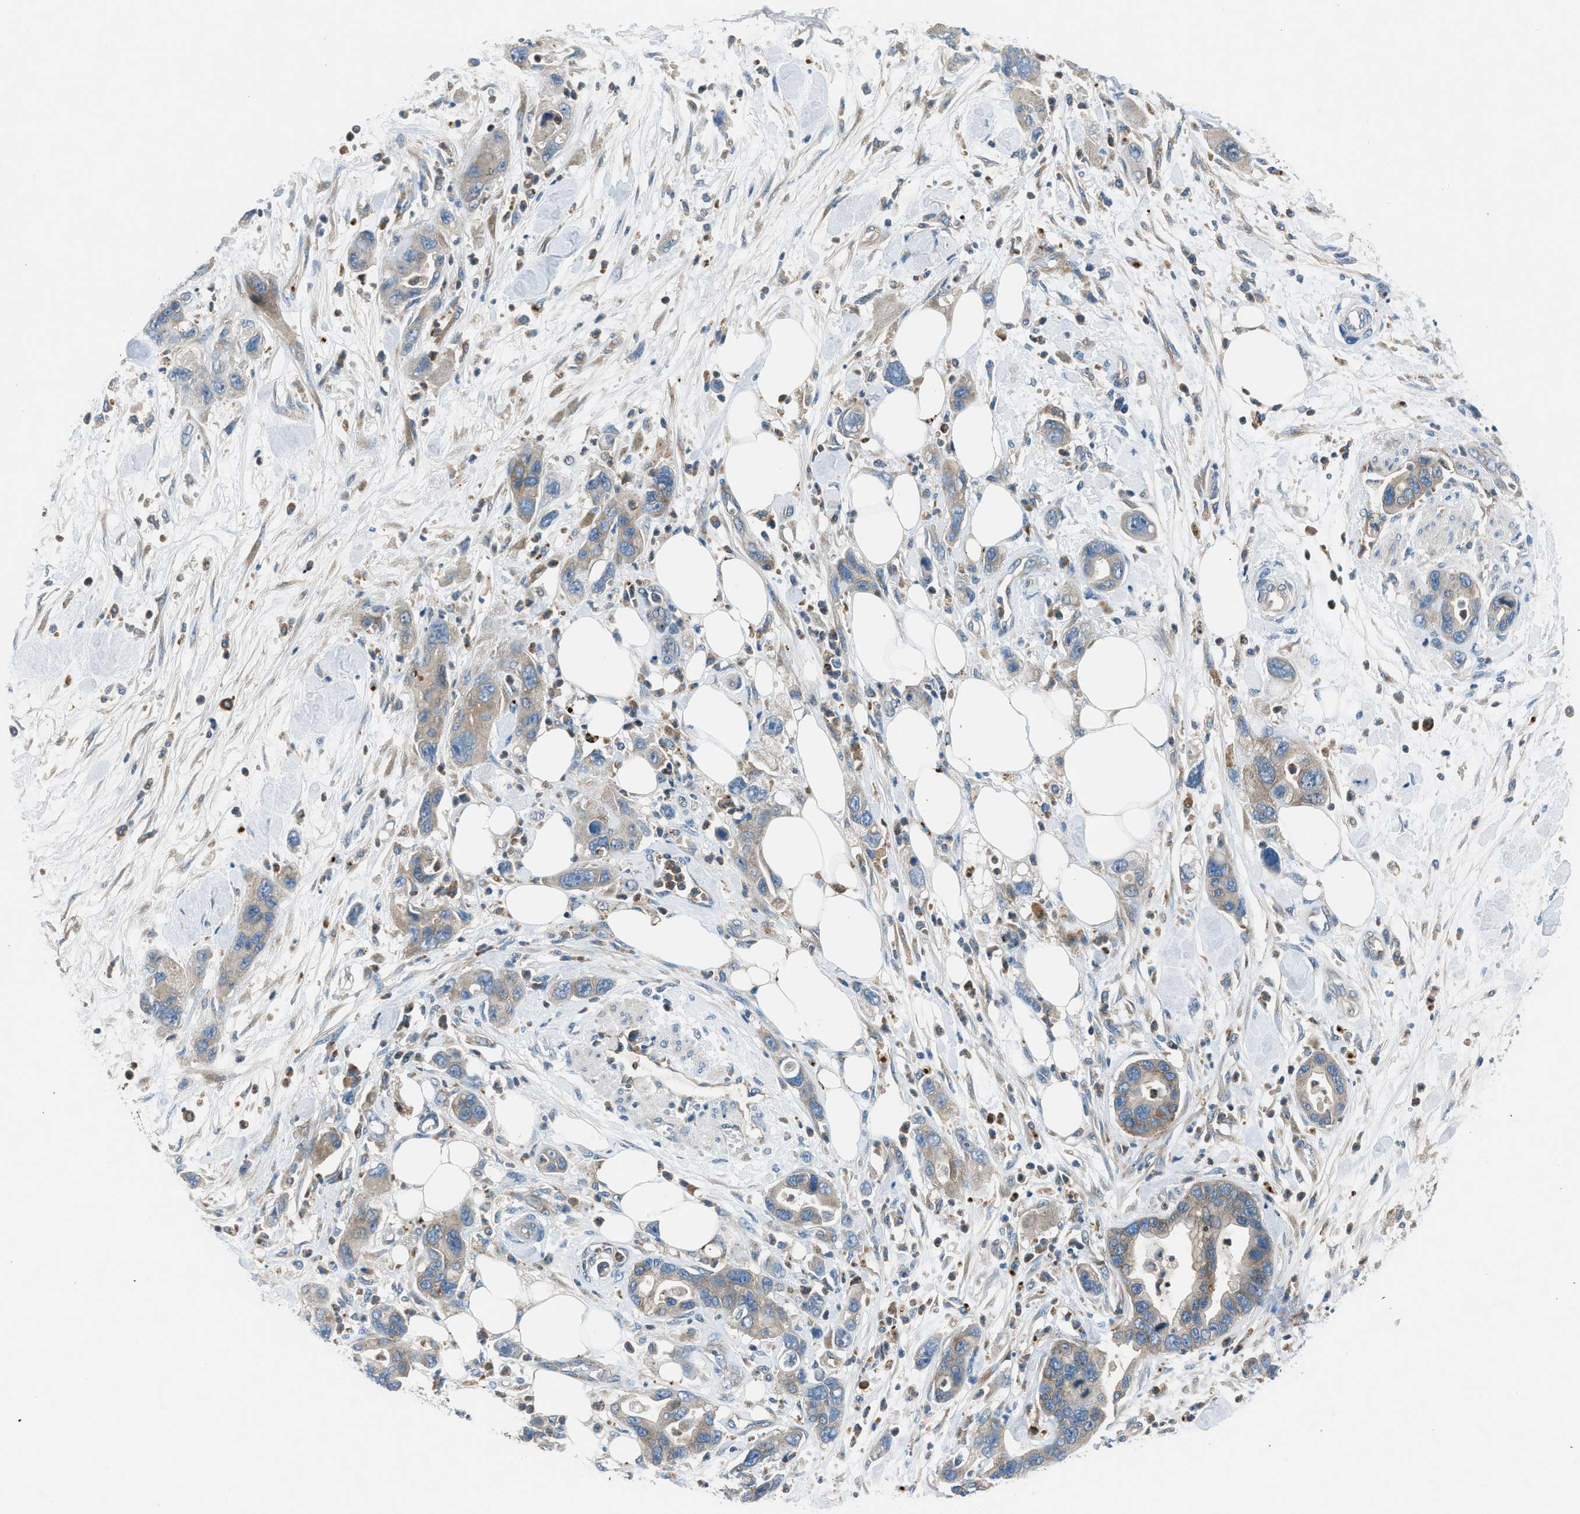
{"staining": {"intensity": "weak", "quantity": ">75%", "location": "cytoplasmic/membranous"}, "tissue": "pancreatic cancer", "cell_type": "Tumor cells", "image_type": "cancer", "snomed": [{"axis": "morphology", "description": "Normal tissue, NOS"}, {"axis": "morphology", "description": "Adenocarcinoma, NOS"}, {"axis": "topography", "description": "Pancreas"}], "caption": "This image demonstrates immunohistochemistry (IHC) staining of human pancreatic cancer, with low weak cytoplasmic/membranous staining in approximately >75% of tumor cells.", "gene": "BMP1", "patient": {"sex": "female", "age": 71}}